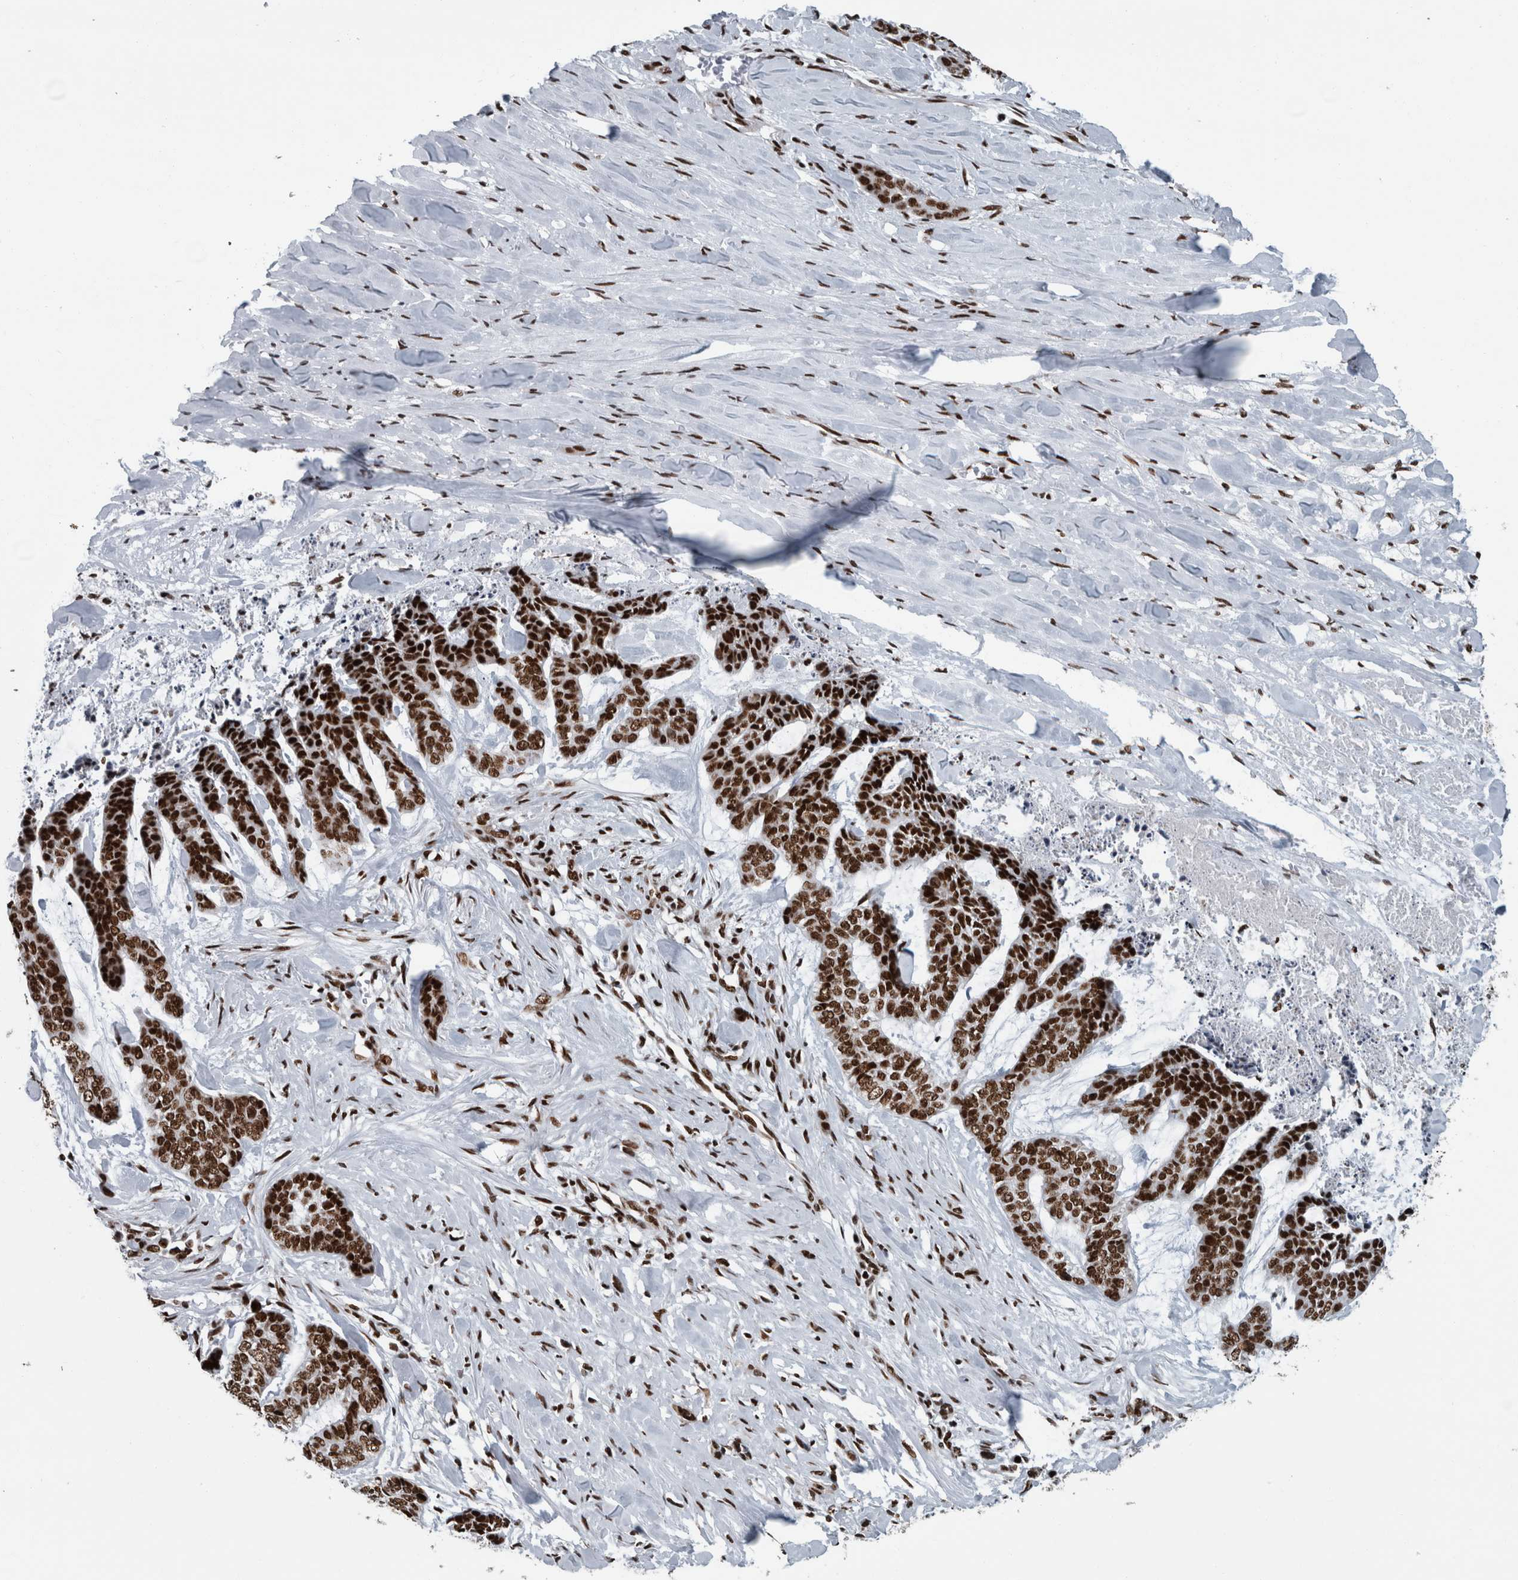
{"staining": {"intensity": "strong", "quantity": ">75%", "location": "nuclear"}, "tissue": "skin cancer", "cell_type": "Tumor cells", "image_type": "cancer", "snomed": [{"axis": "morphology", "description": "Basal cell carcinoma"}, {"axis": "topography", "description": "Skin"}], "caption": "Immunohistochemistry (IHC) photomicrograph of skin cancer stained for a protein (brown), which demonstrates high levels of strong nuclear staining in approximately >75% of tumor cells.", "gene": "DNMT3A", "patient": {"sex": "female", "age": 64}}